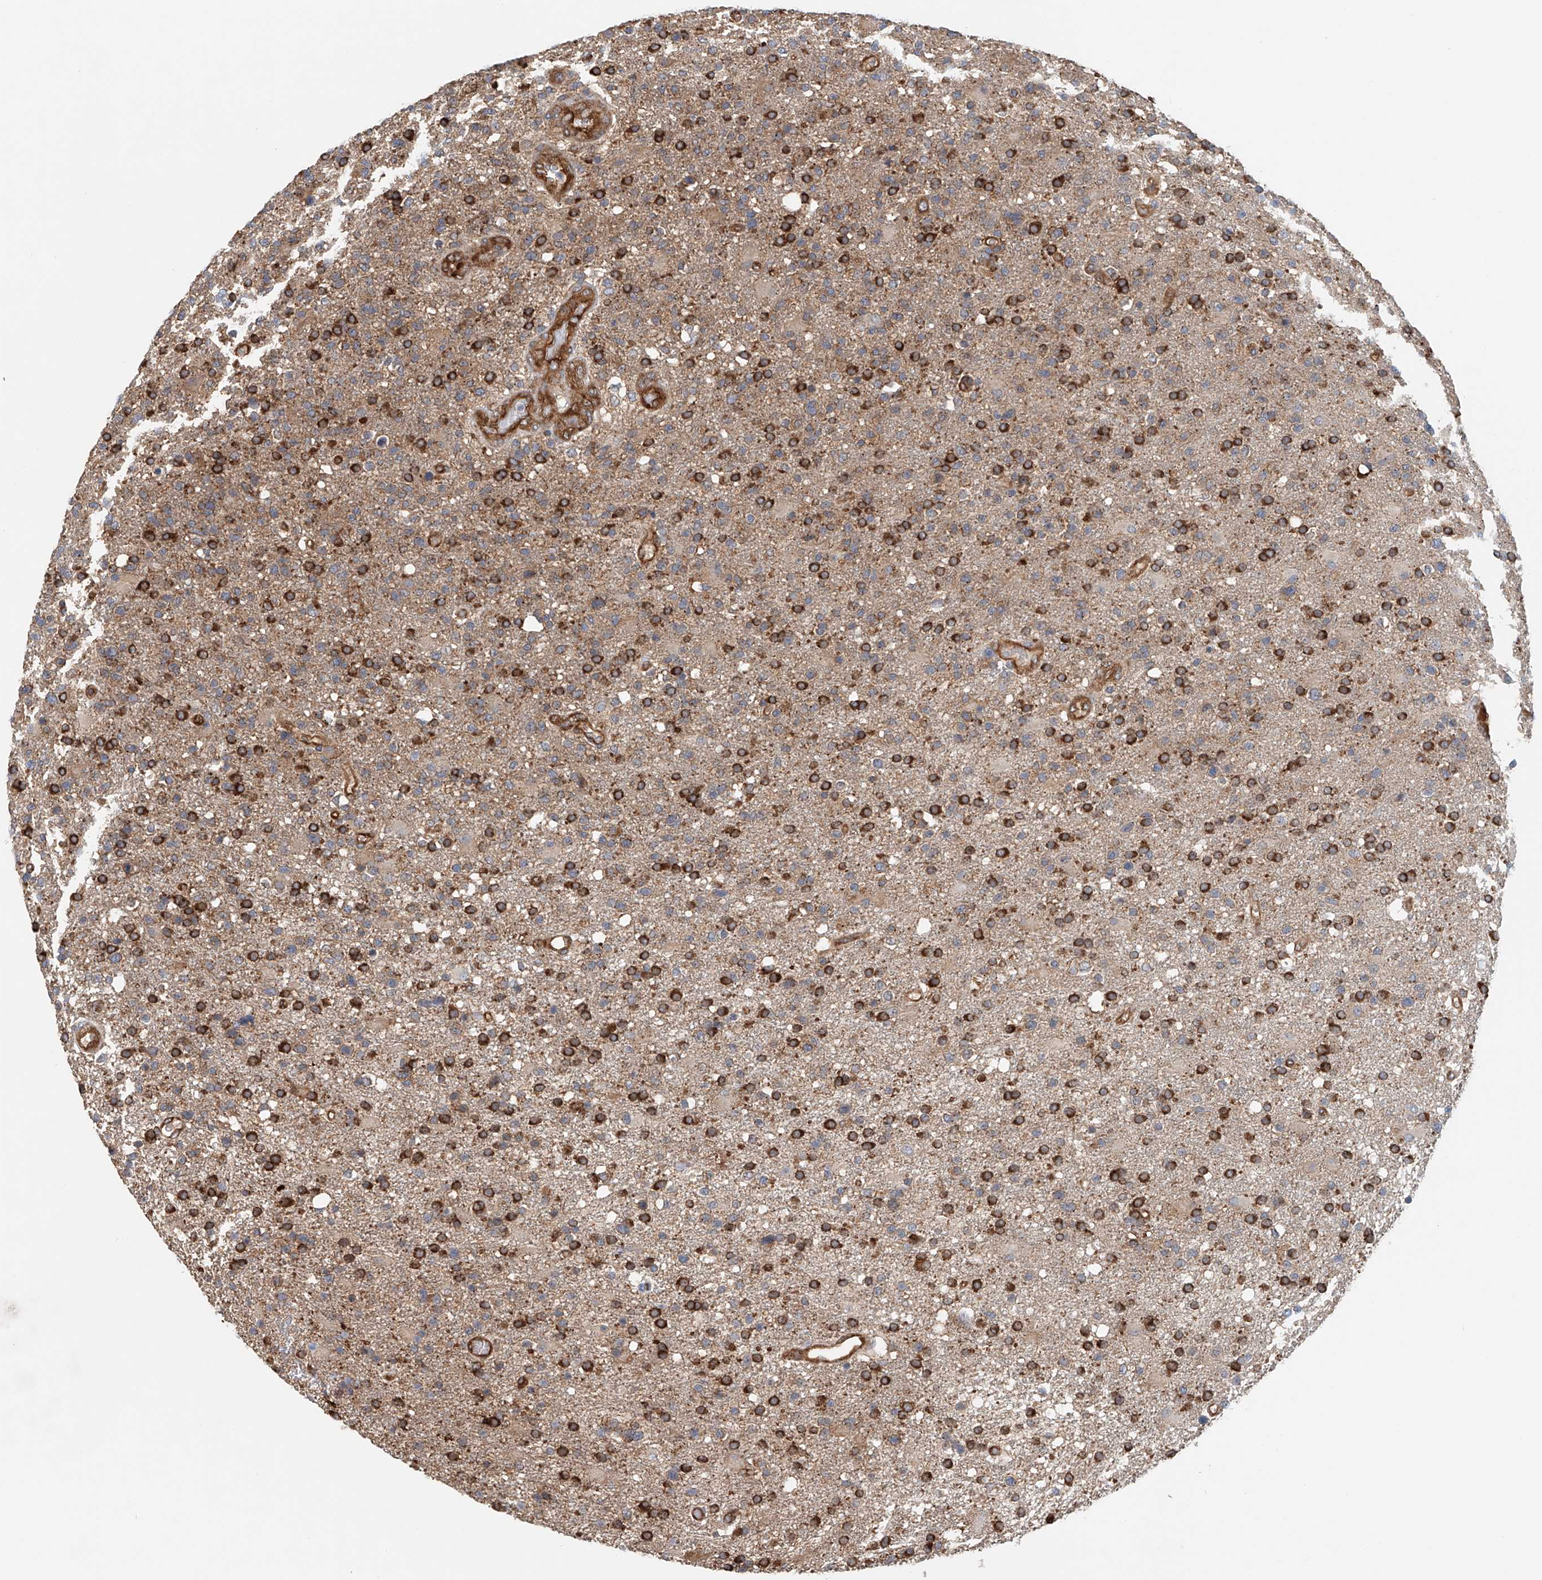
{"staining": {"intensity": "strong", "quantity": "25%-75%", "location": "cytoplasmic/membranous"}, "tissue": "glioma", "cell_type": "Tumor cells", "image_type": "cancer", "snomed": [{"axis": "morphology", "description": "Glioma, malignant, High grade"}, {"axis": "topography", "description": "Brain"}], "caption": "High-grade glioma (malignant) stained with DAB (3,3'-diaminobenzidine) immunohistochemistry demonstrates high levels of strong cytoplasmic/membranous expression in about 25%-75% of tumor cells.", "gene": "FRYL", "patient": {"sex": "male", "age": 72}}